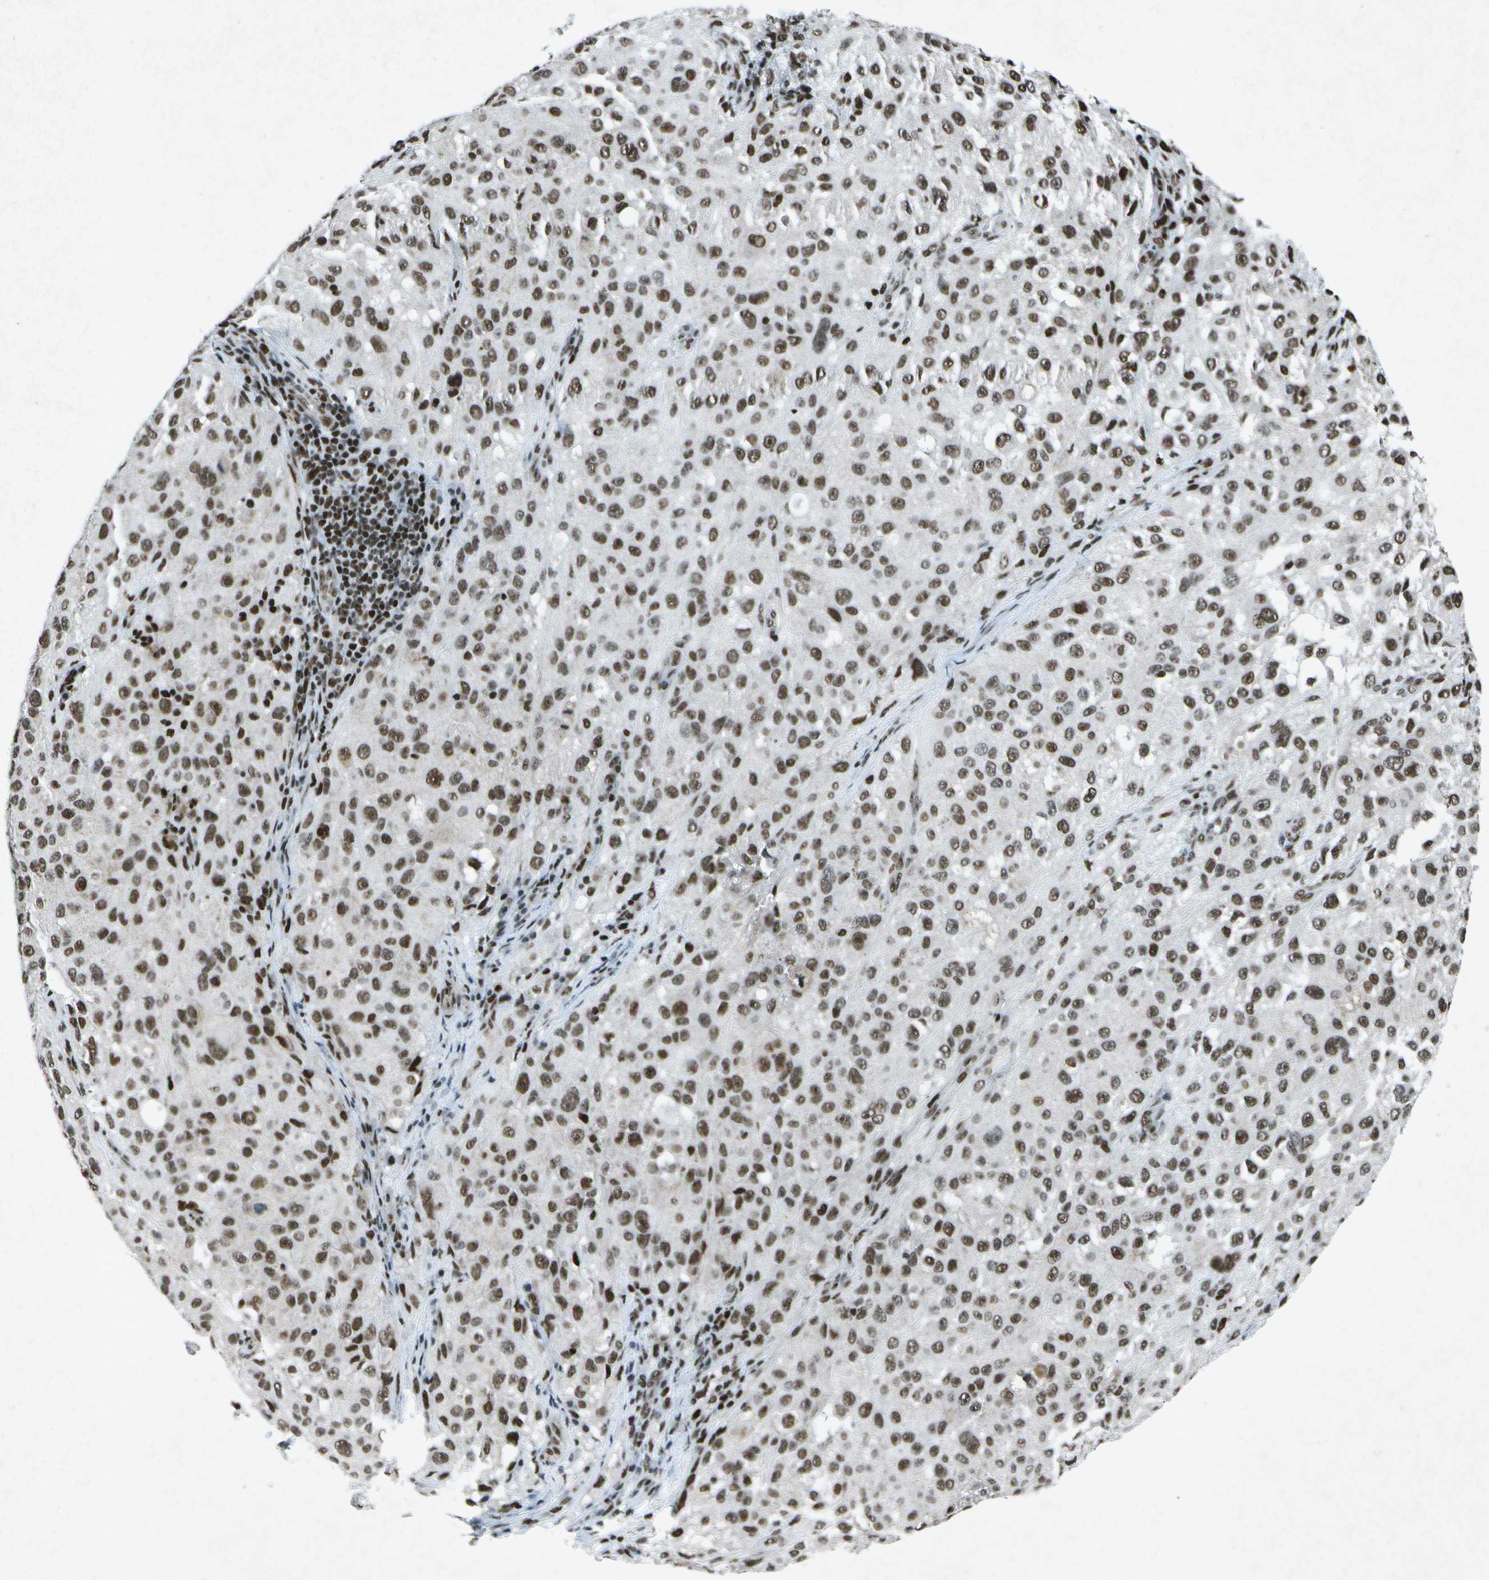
{"staining": {"intensity": "strong", "quantity": ">75%", "location": "nuclear"}, "tissue": "melanoma", "cell_type": "Tumor cells", "image_type": "cancer", "snomed": [{"axis": "morphology", "description": "Necrosis, NOS"}, {"axis": "morphology", "description": "Malignant melanoma, NOS"}, {"axis": "topography", "description": "Skin"}], "caption": "A micrograph of human malignant melanoma stained for a protein exhibits strong nuclear brown staining in tumor cells.", "gene": "MTA2", "patient": {"sex": "female", "age": 87}}